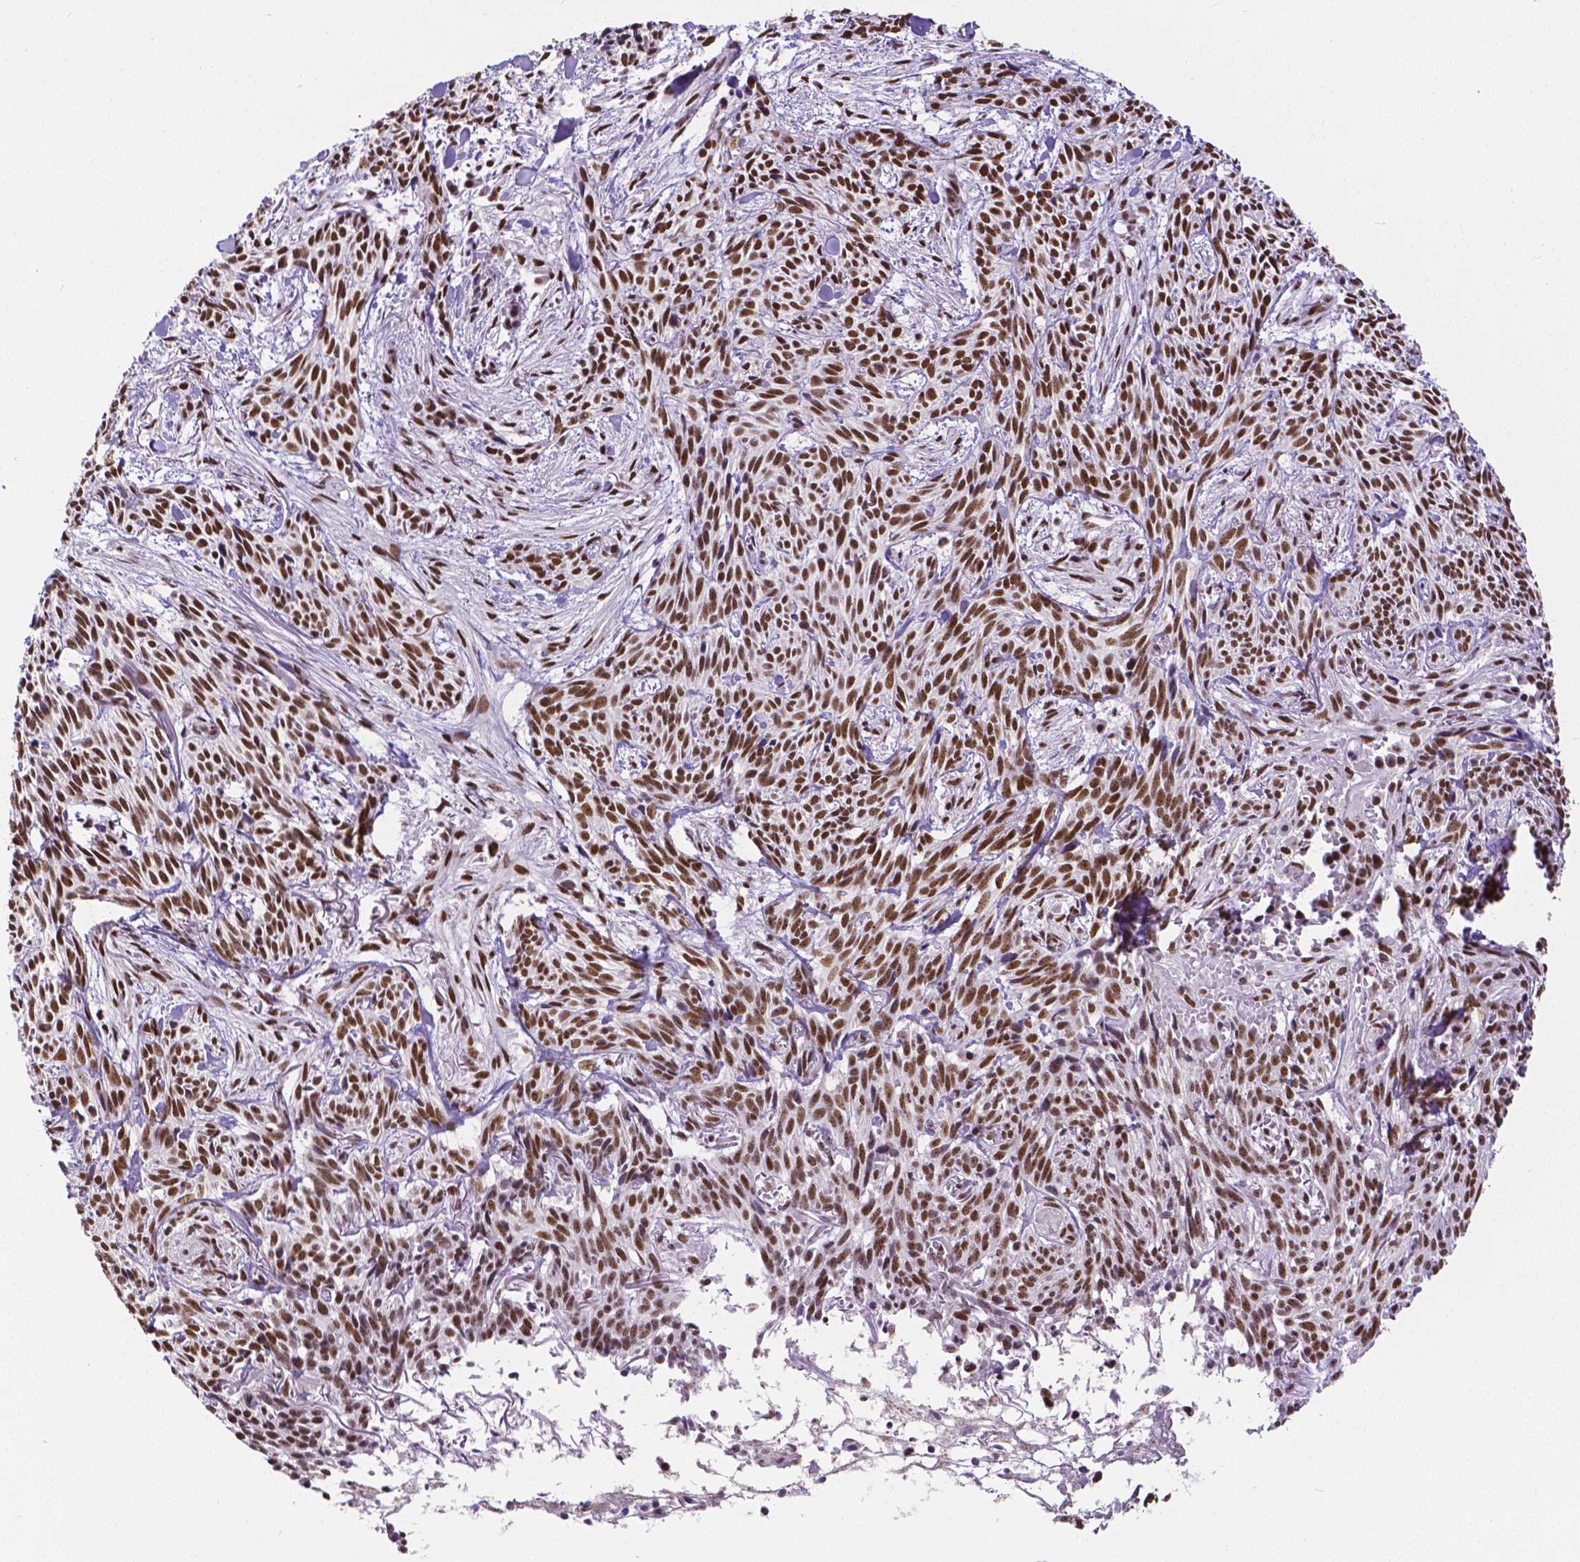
{"staining": {"intensity": "strong", "quantity": ">75%", "location": "nuclear"}, "tissue": "skin cancer", "cell_type": "Tumor cells", "image_type": "cancer", "snomed": [{"axis": "morphology", "description": "Basal cell carcinoma"}, {"axis": "topography", "description": "Skin"}], "caption": "Skin cancer tissue exhibits strong nuclear staining in approximately >75% of tumor cells", "gene": "ATRX", "patient": {"sex": "male", "age": 71}}